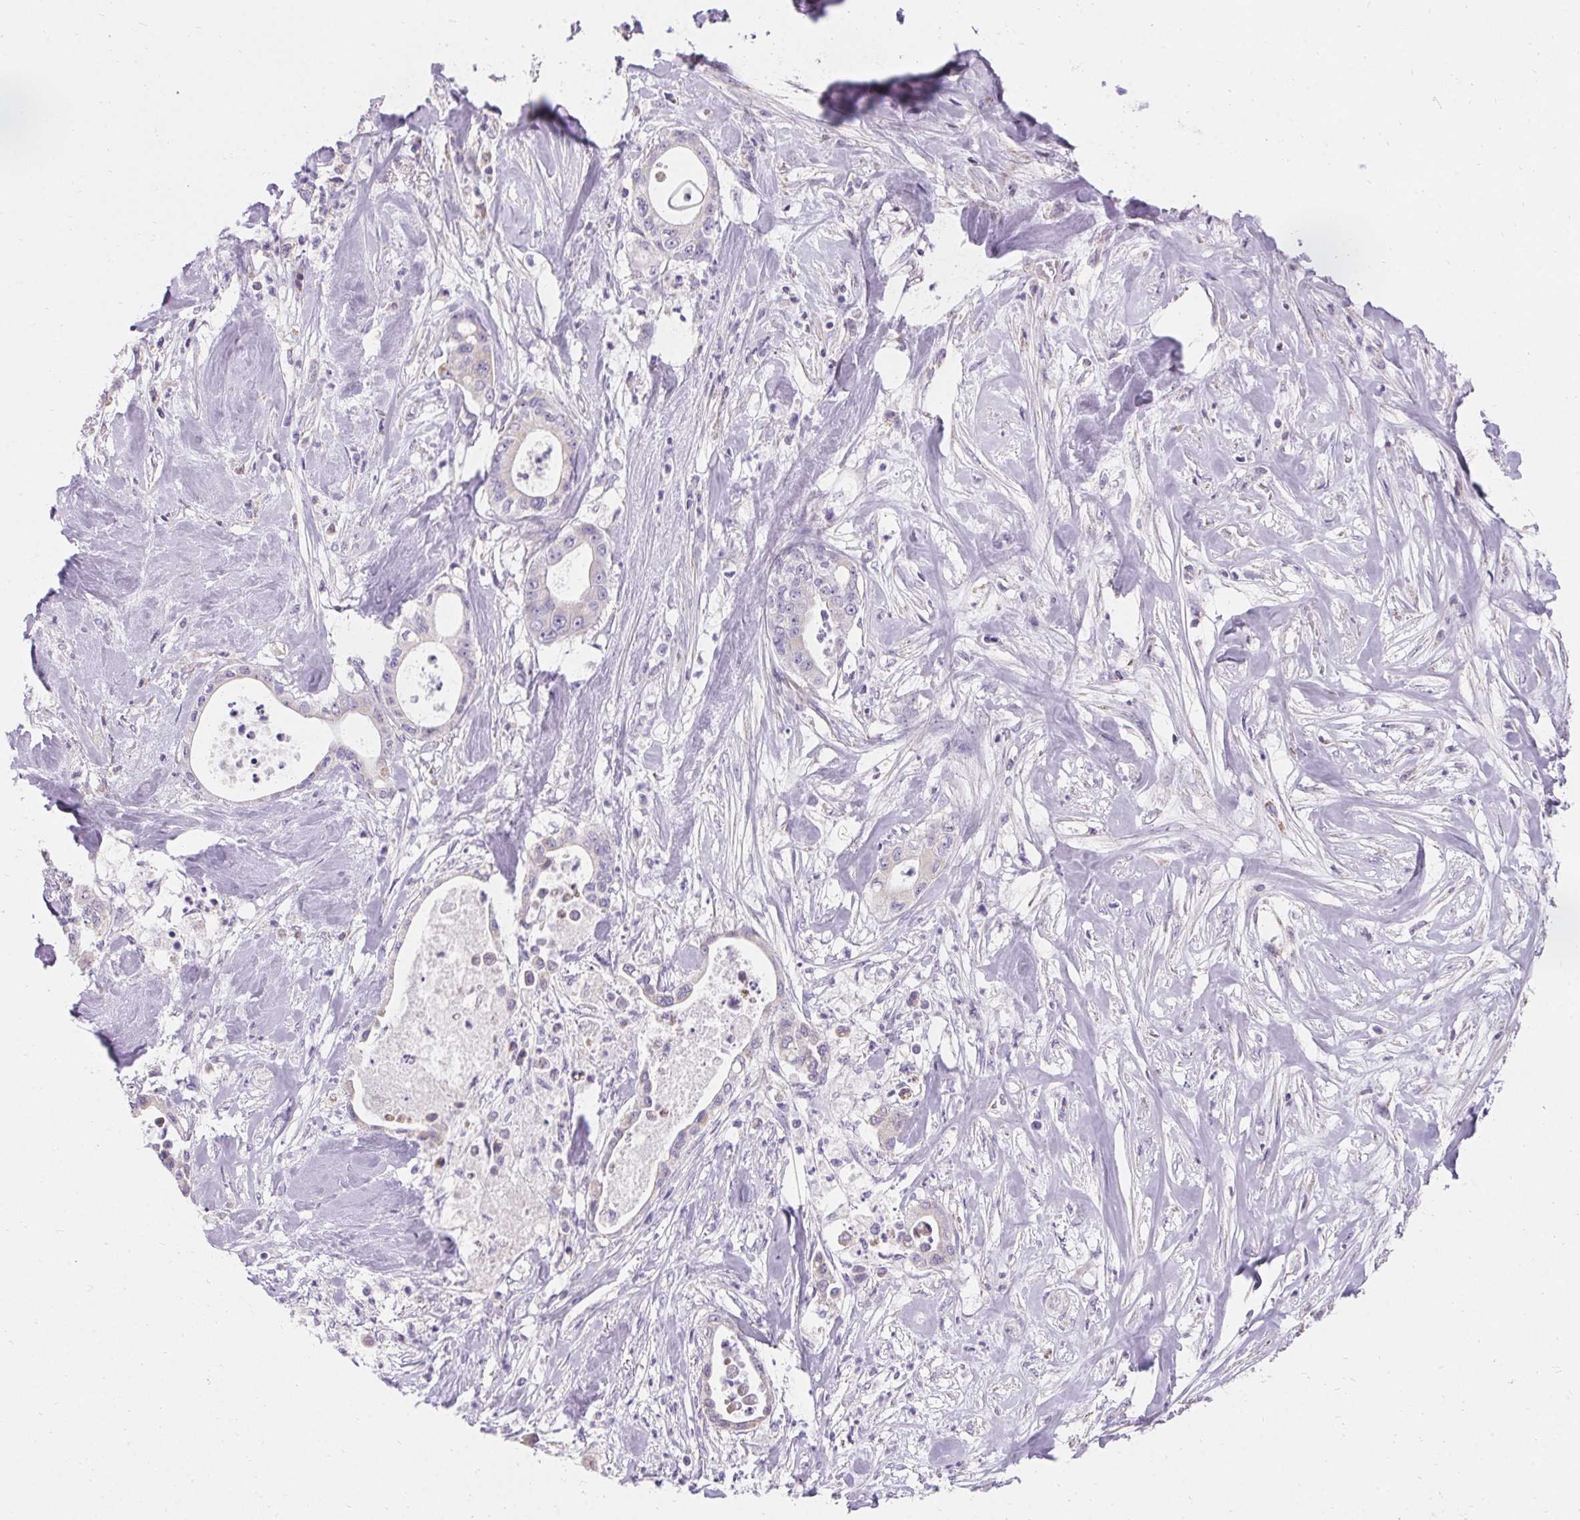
{"staining": {"intensity": "negative", "quantity": "none", "location": "none"}, "tissue": "pancreatic cancer", "cell_type": "Tumor cells", "image_type": "cancer", "snomed": [{"axis": "morphology", "description": "Adenocarcinoma, NOS"}, {"axis": "topography", "description": "Pancreas"}], "caption": "This is an immunohistochemistry micrograph of human adenocarcinoma (pancreatic). There is no expression in tumor cells.", "gene": "ASGR2", "patient": {"sex": "male", "age": 71}}